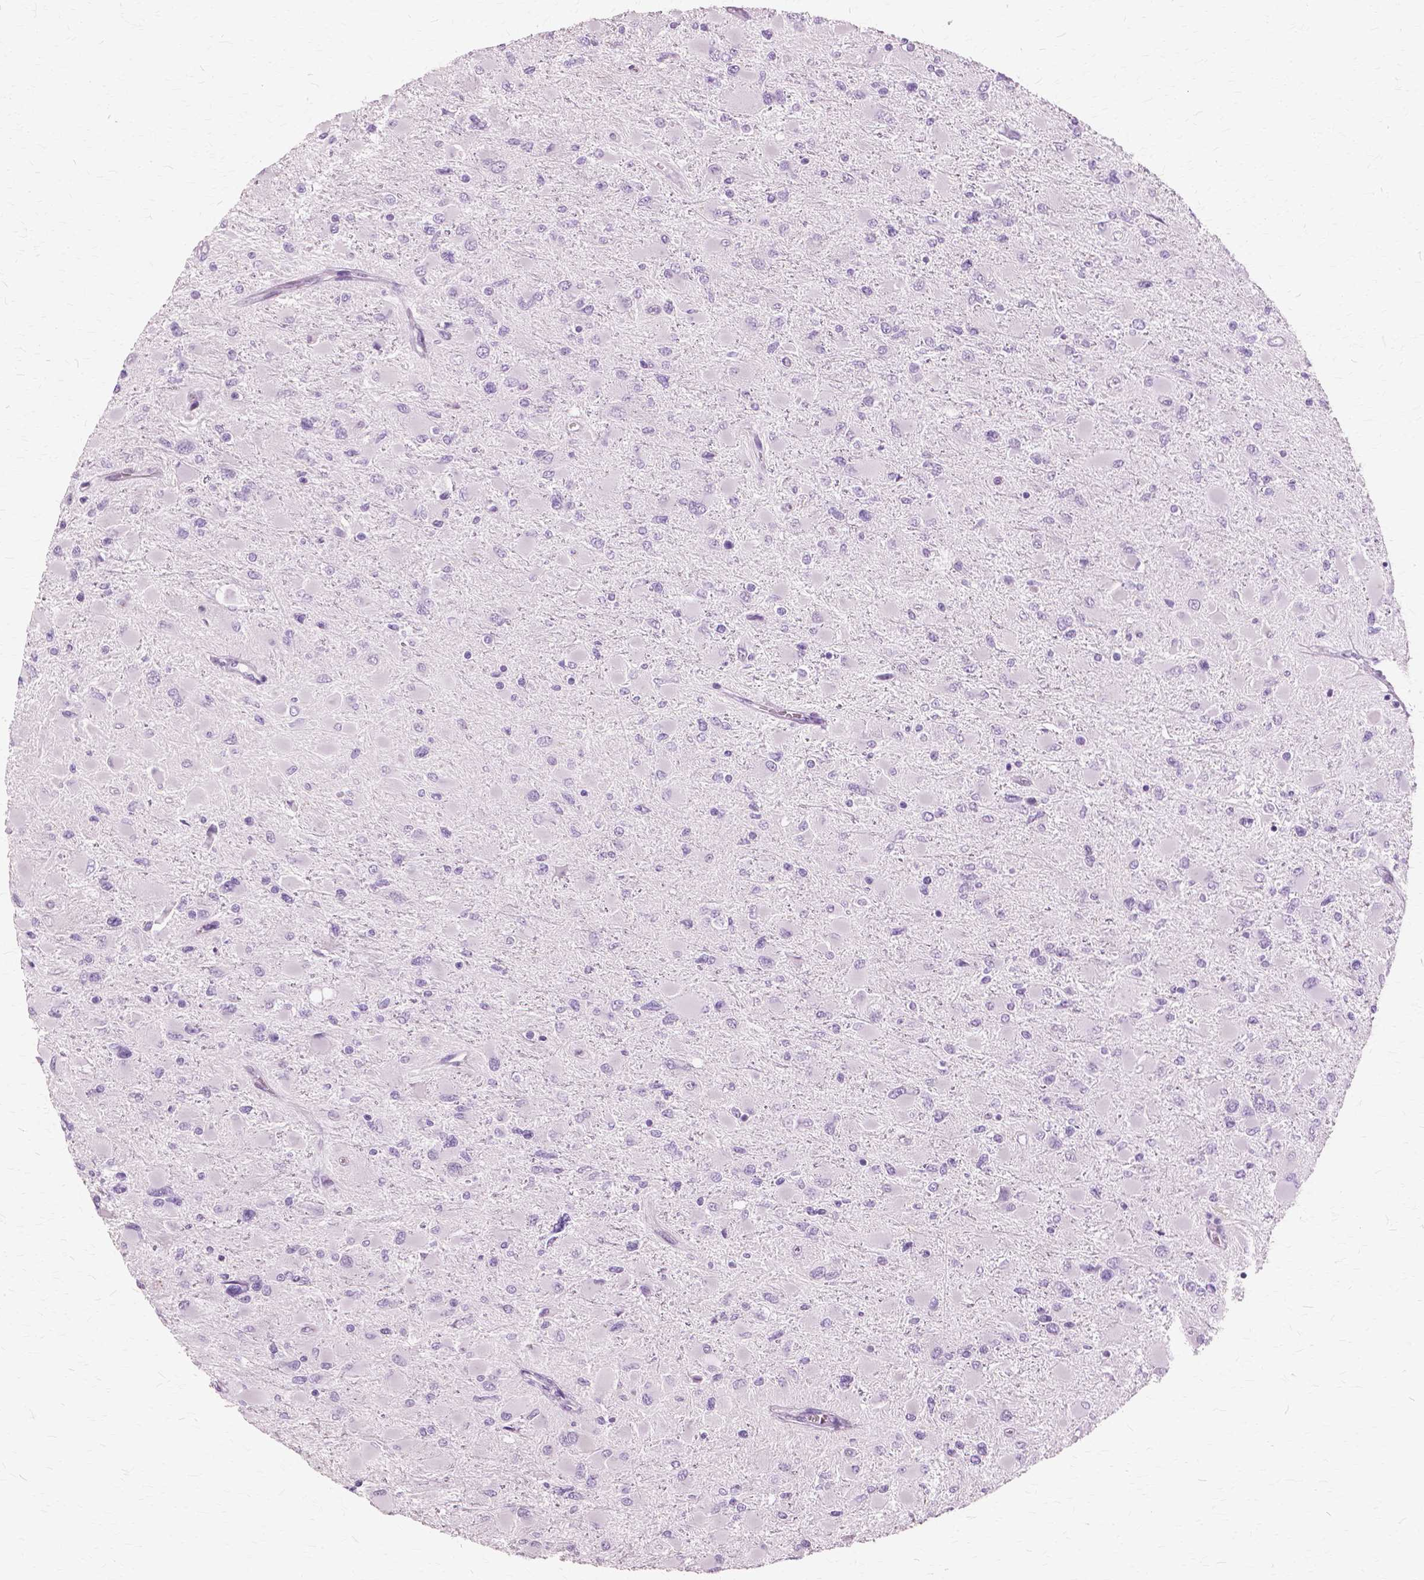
{"staining": {"intensity": "negative", "quantity": "none", "location": "none"}, "tissue": "glioma", "cell_type": "Tumor cells", "image_type": "cancer", "snomed": [{"axis": "morphology", "description": "Glioma, malignant, High grade"}, {"axis": "topography", "description": "Cerebral cortex"}], "caption": "A micrograph of human glioma is negative for staining in tumor cells. Nuclei are stained in blue.", "gene": "SFTPD", "patient": {"sex": "female", "age": 36}}